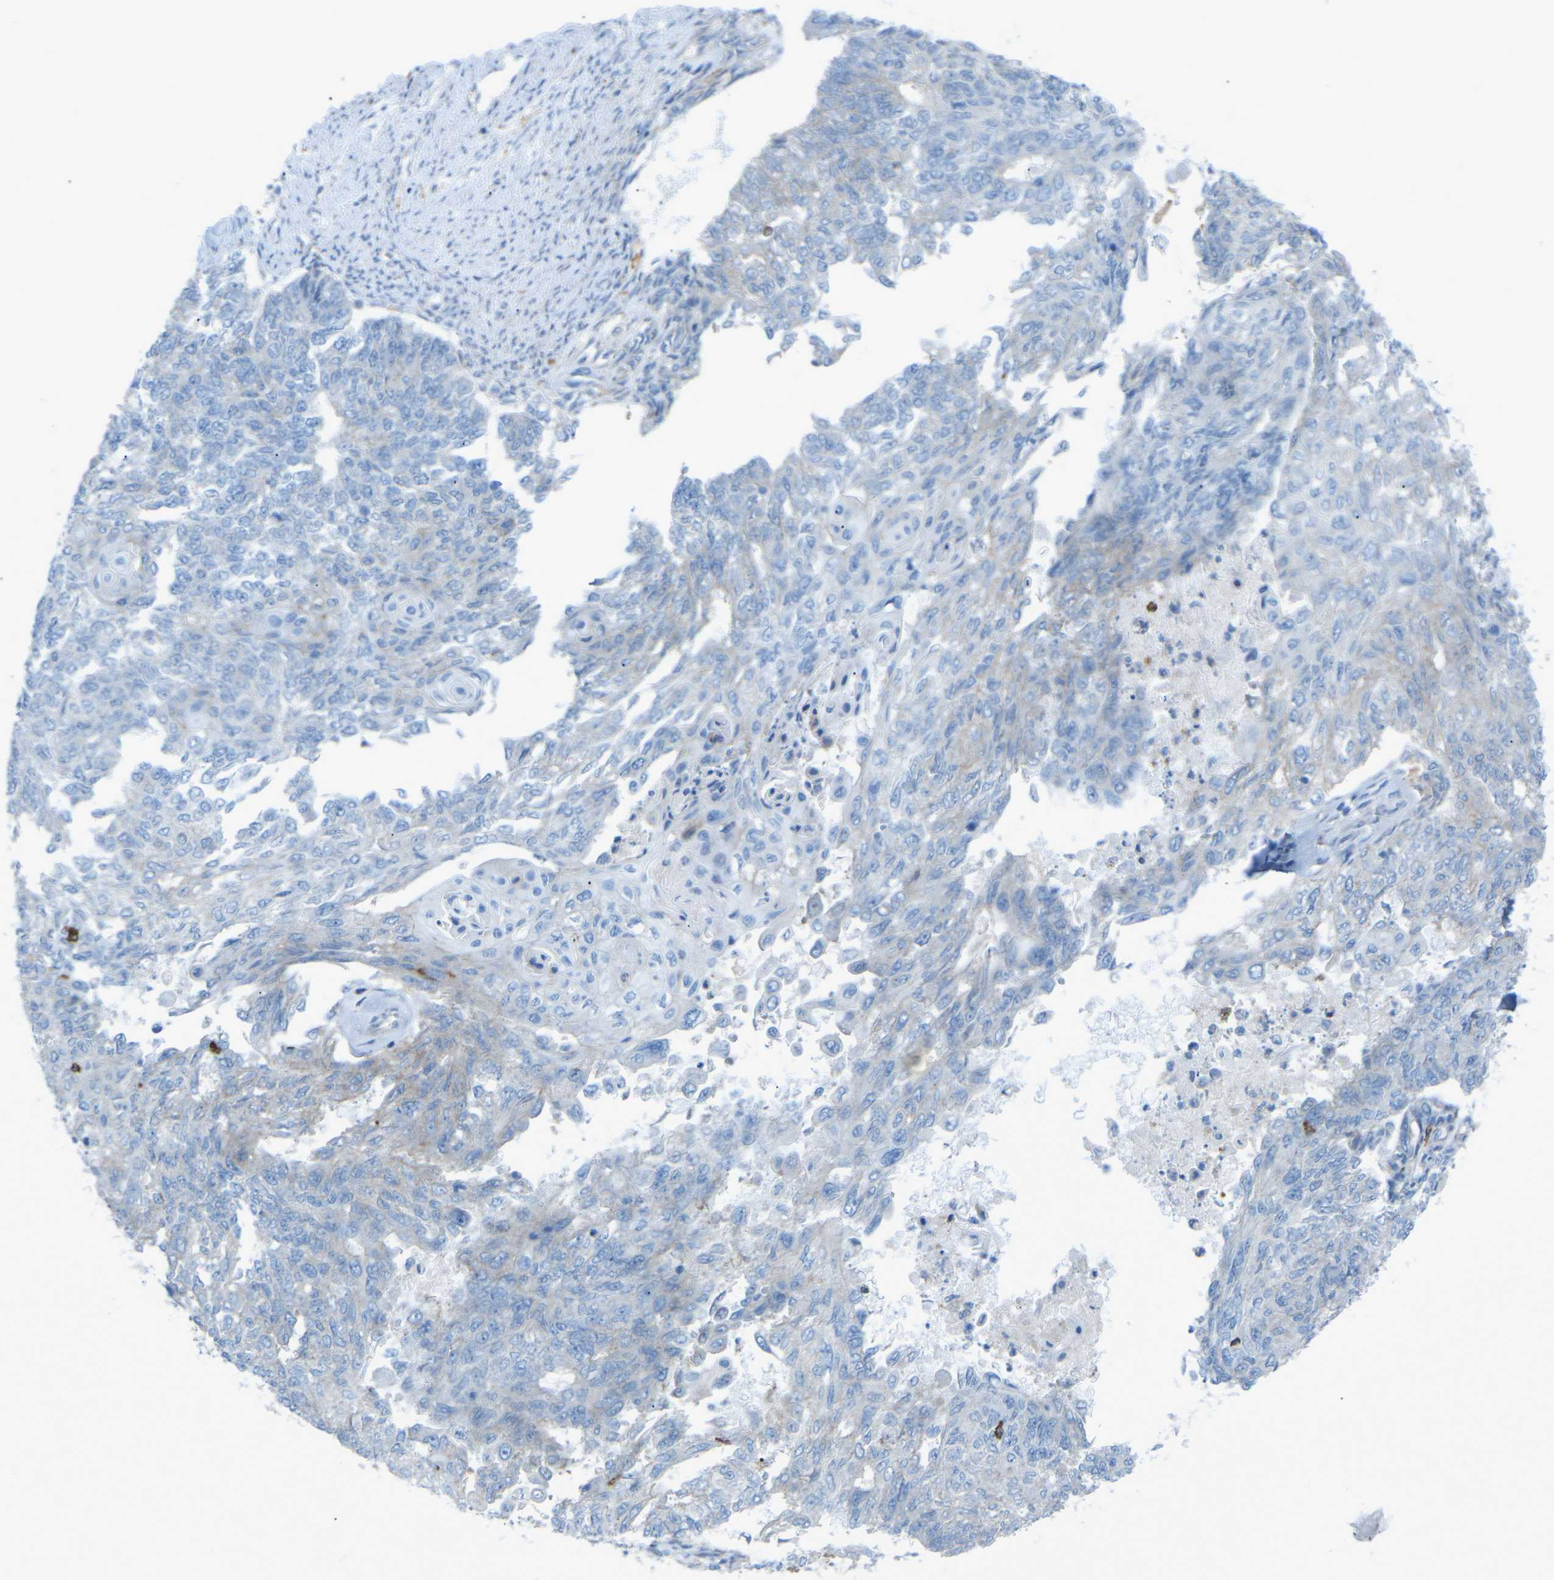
{"staining": {"intensity": "negative", "quantity": "none", "location": "none"}, "tissue": "endometrial cancer", "cell_type": "Tumor cells", "image_type": "cancer", "snomed": [{"axis": "morphology", "description": "Adenocarcinoma, NOS"}, {"axis": "topography", "description": "Endometrium"}], "caption": "Histopathology image shows no protein positivity in tumor cells of endometrial adenocarcinoma tissue. Nuclei are stained in blue.", "gene": "STK11", "patient": {"sex": "female", "age": 32}}